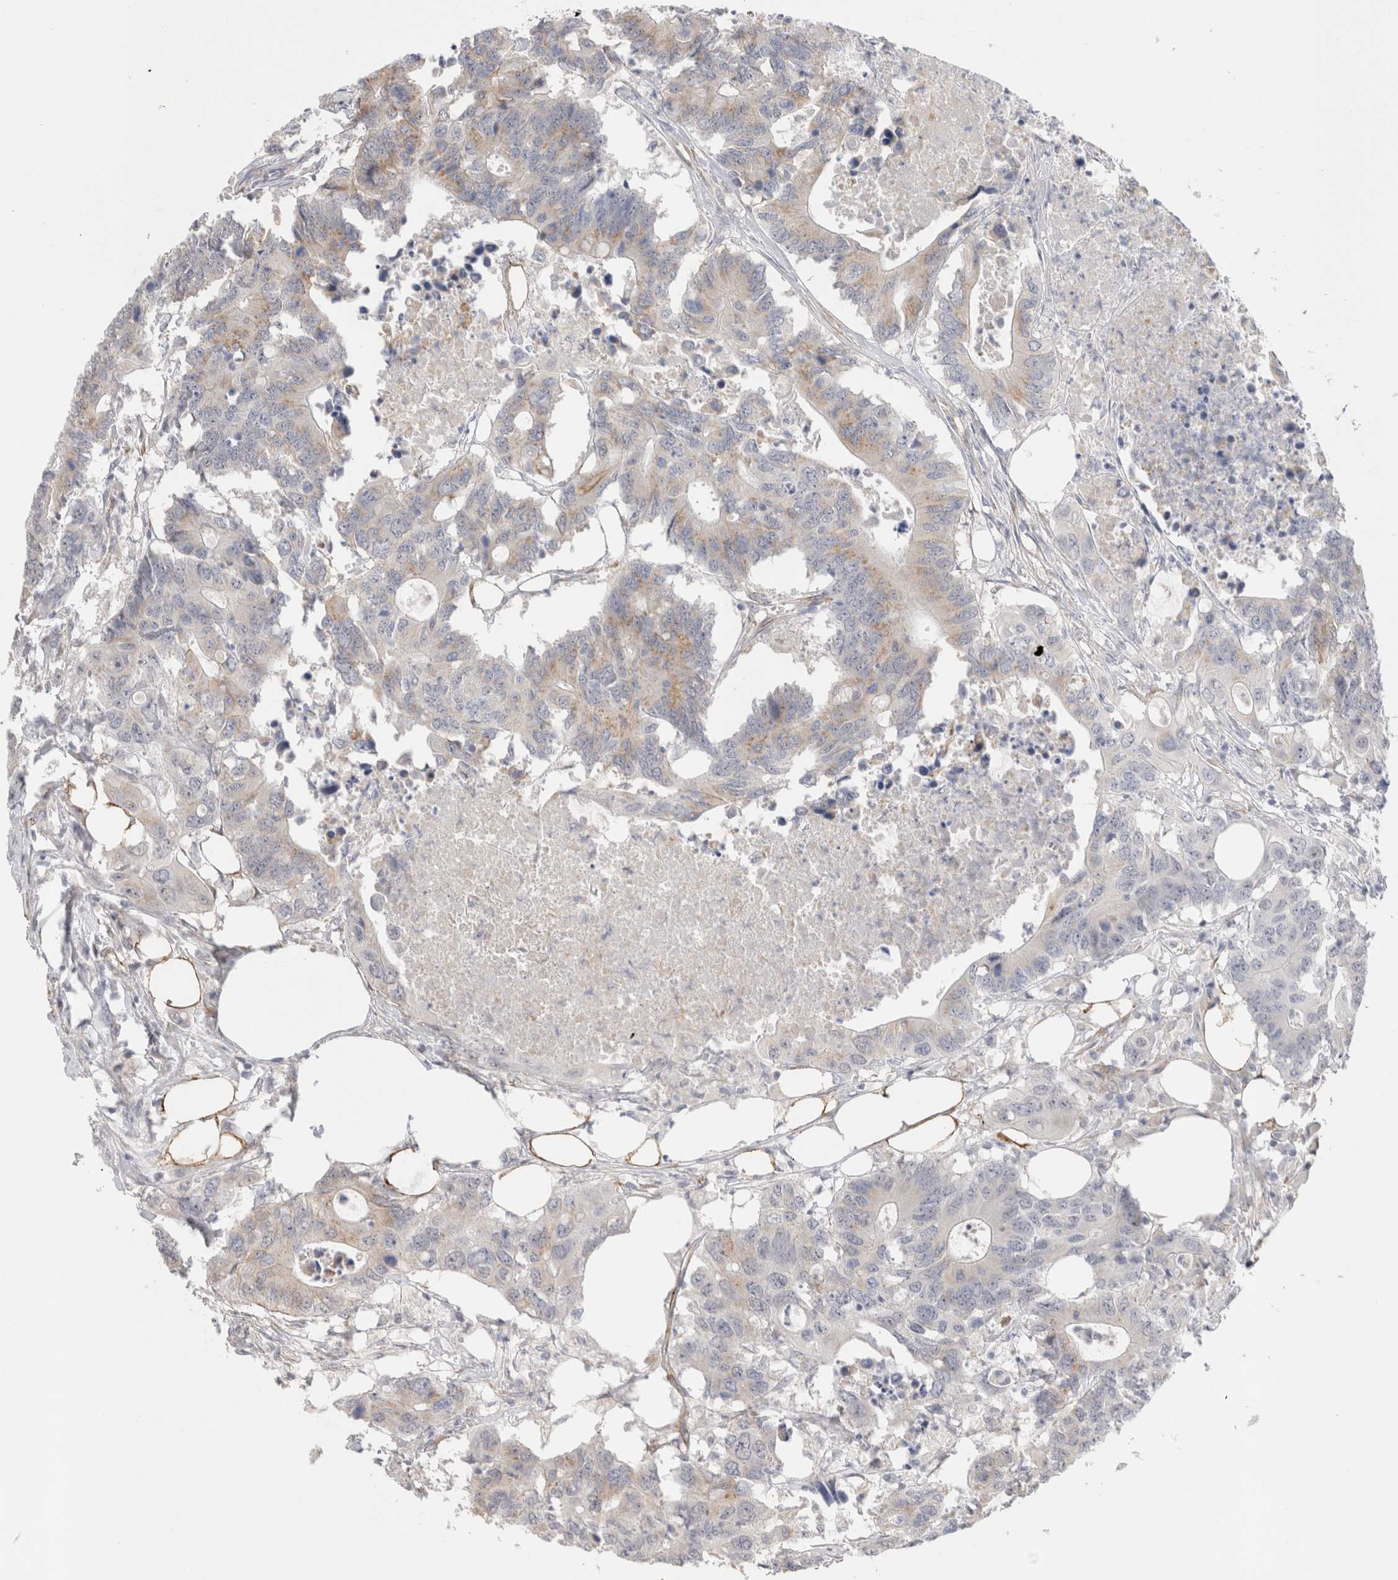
{"staining": {"intensity": "weak", "quantity": "25%-75%", "location": "cytoplasmic/membranous"}, "tissue": "colorectal cancer", "cell_type": "Tumor cells", "image_type": "cancer", "snomed": [{"axis": "morphology", "description": "Adenocarcinoma, NOS"}, {"axis": "topography", "description": "Colon"}], "caption": "Adenocarcinoma (colorectal) stained for a protein displays weak cytoplasmic/membranous positivity in tumor cells. (IHC, brightfield microscopy, high magnification).", "gene": "CAAP1", "patient": {"sex": "male", "age": 71}}